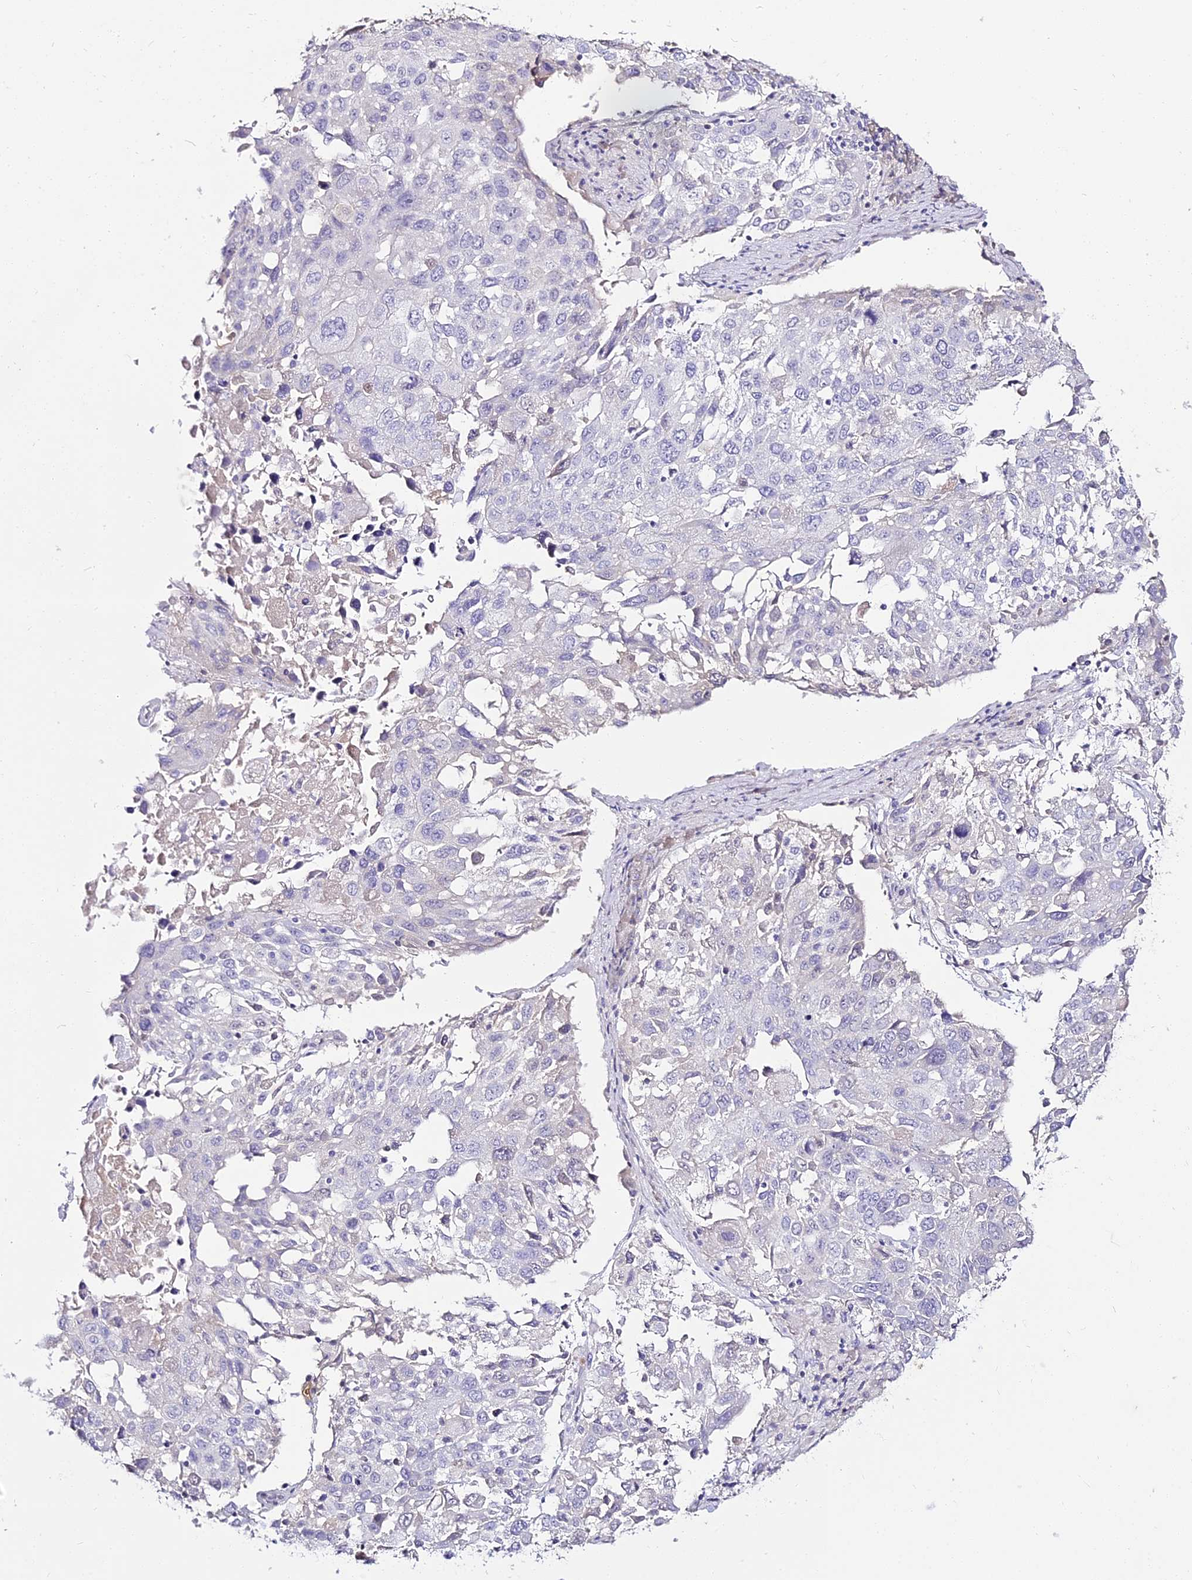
{"staining": {"intensity": "negative", "quantity": "none", "location": "none"}, "tissue": "lung cancer", "cell_type": "Tumor cells", "image_type": "cancer", "snomed": [{"axis": "morphology", "description": "Squamous cell carcinoma, NOS"}, {"axis": "topography", "description": "Lung"}], "caption": "IHC image of neoplastic tissue: lung squamous cell carcinoma stained with DAB displays no significant protein staining in tumor cells.", "gene": "ALPG", "patient": {"sex": "male", "age": 65}}